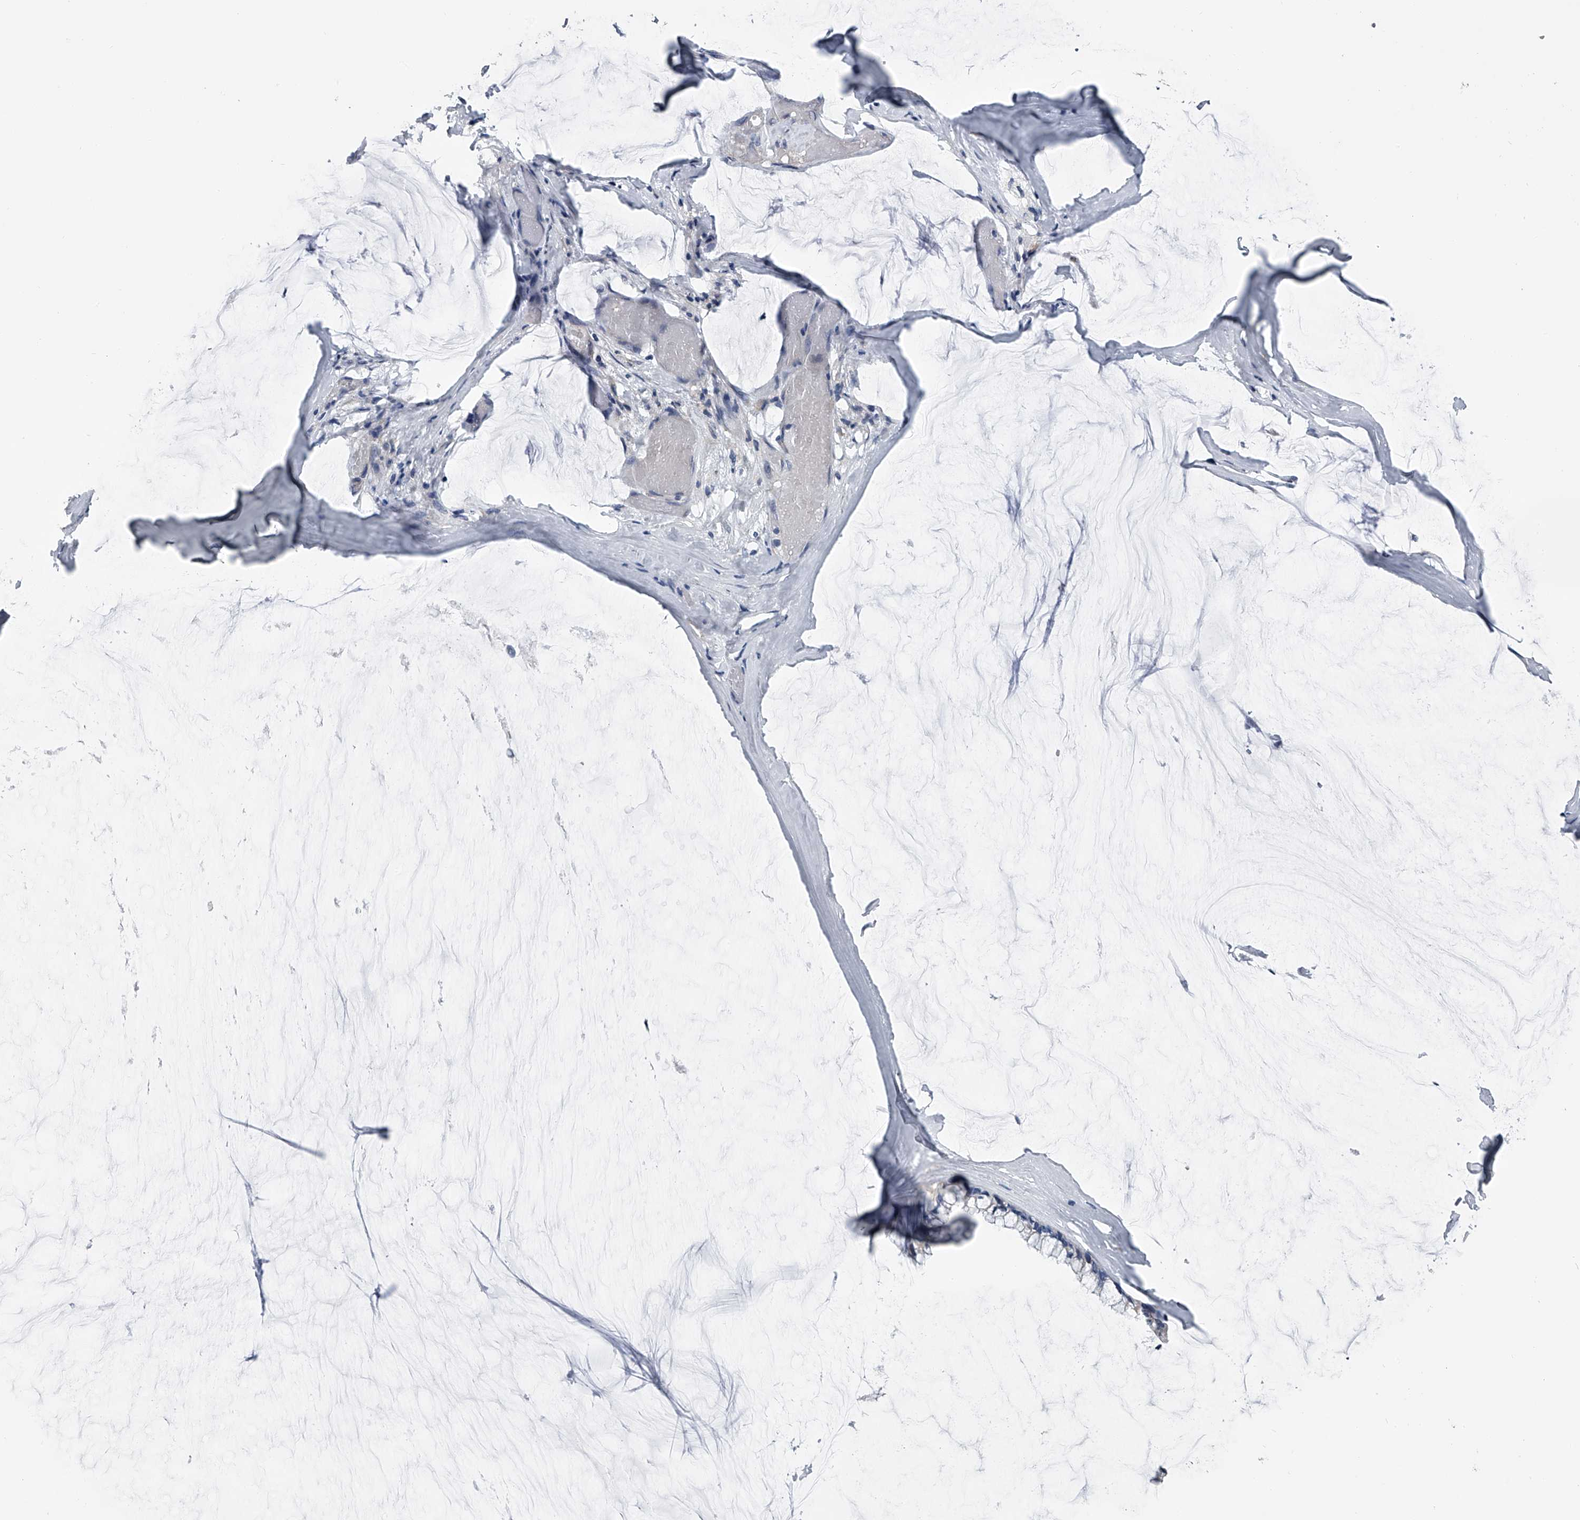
{"staining": {"intensity": "negative", "quantity": "none", "location": "none"}, "tissue": "ovarian cancer", "cell_type": "Tumor cells", "image_type": "cancer", "snomed": [{"axis": "morphology", "description": "Cystadenocarcinoma, mucinous, NOS"}, {"axis": "topography", "description": "Ovary"}], "caption": "There is no significant staining in tumor cells of ovarian mucinous cystadenocarcinoma. Nuclei are stained in blue.", "gene": "ABCG1", "patient": {"sex": "female", "age": 39}}